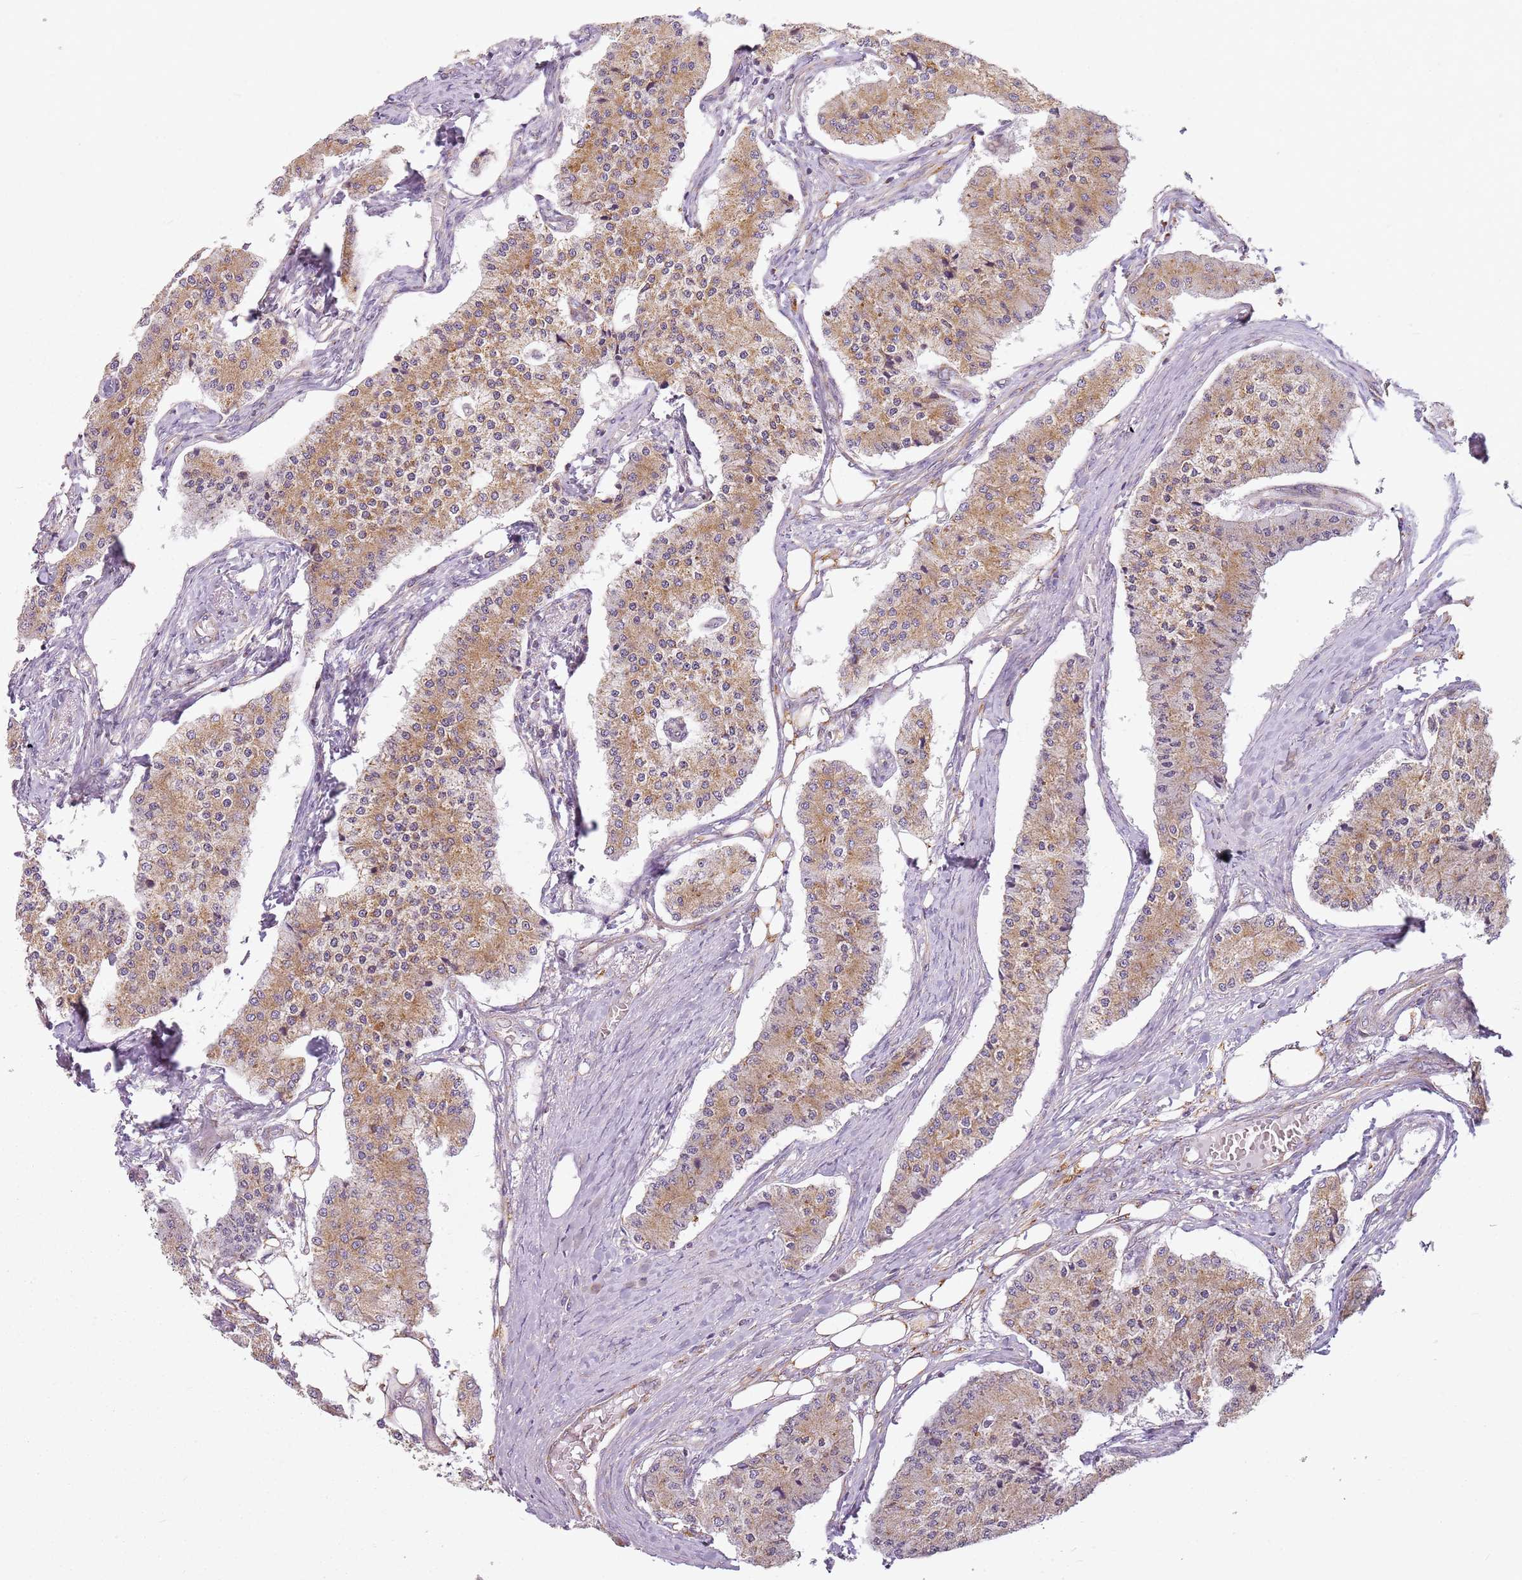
{"staining": {"intensity": "moderate", "quantity": "25%-75%", "location": "cytoplasmic/membranous"}, "tissue": "carcinoid", "cell_type": "Tumor cells", "image_type": "cancer", "snomed": [{"axis": "morphology", "description": "Carcinoid, malignant, NOS"}, {"axis": "topography", "description": "Colon"}], "caption": "Carcinoid (malignant) stained for a protein demonstrates moderate cytoplasmic/membranous positivity in tumor cells.", "gene": "TMEM200C", "patient": {"sex": "female", "age": 52}}